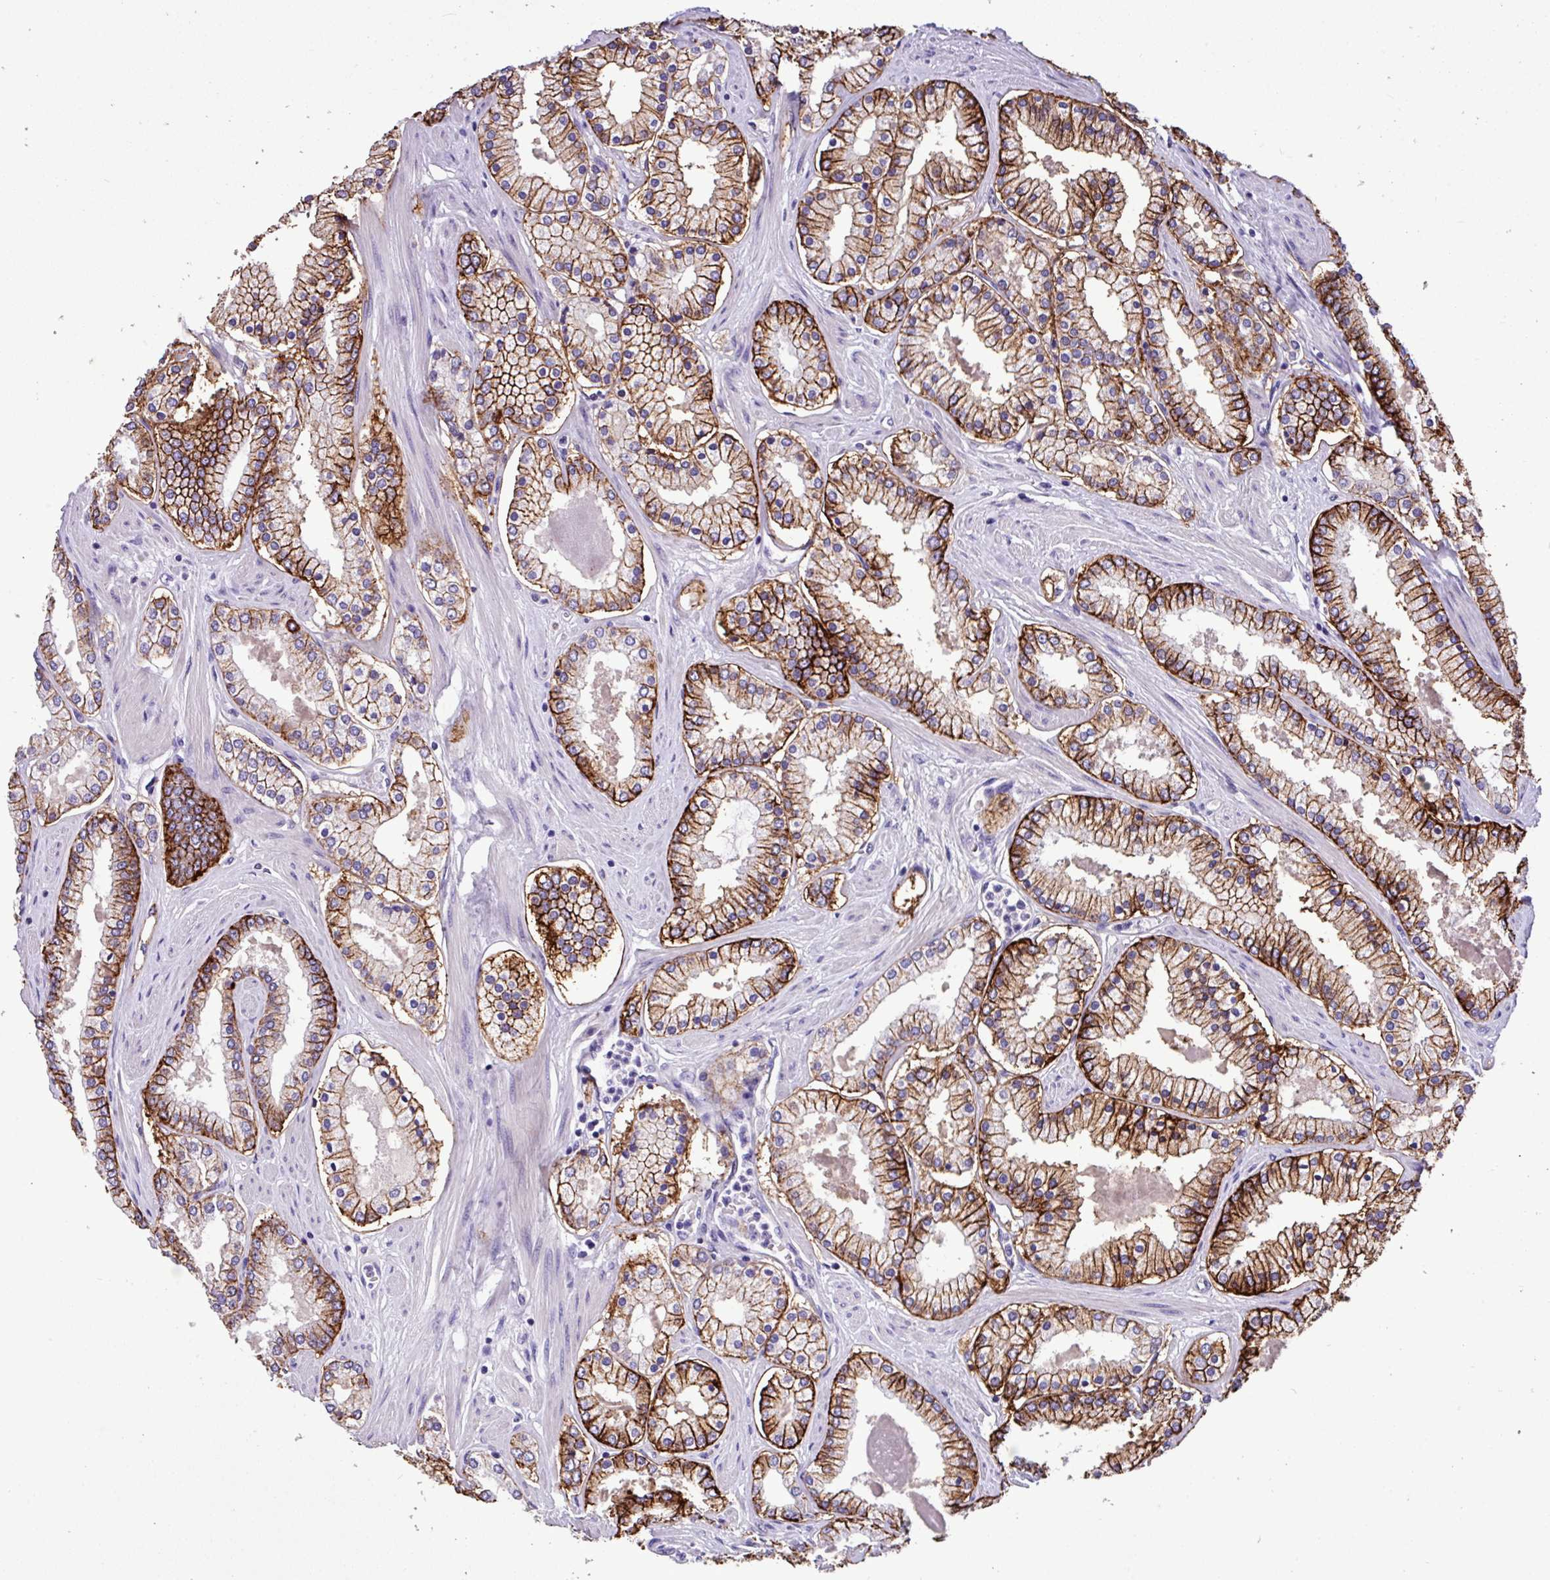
{"staining": {"intensity": "strong", "quantity": ">75%", "location": "cytoplasmic/membranous"}, "tissue": "prostate cancer", "cell_type": "Tumor cells", "image_type": "cancer", "snomed": [{"axis": "morphology", "description": "Adenocarcinoma, Low grade"}, {"axis": "topography", "description": "Prostate"}], "caption": "Adenocarcinoma (low-grade) (prostate) stained with a protein marker demonstrates strong staining in tumor cells.", "gene": "EPCAM", "patient": {"sex": "male", "age": 42}}